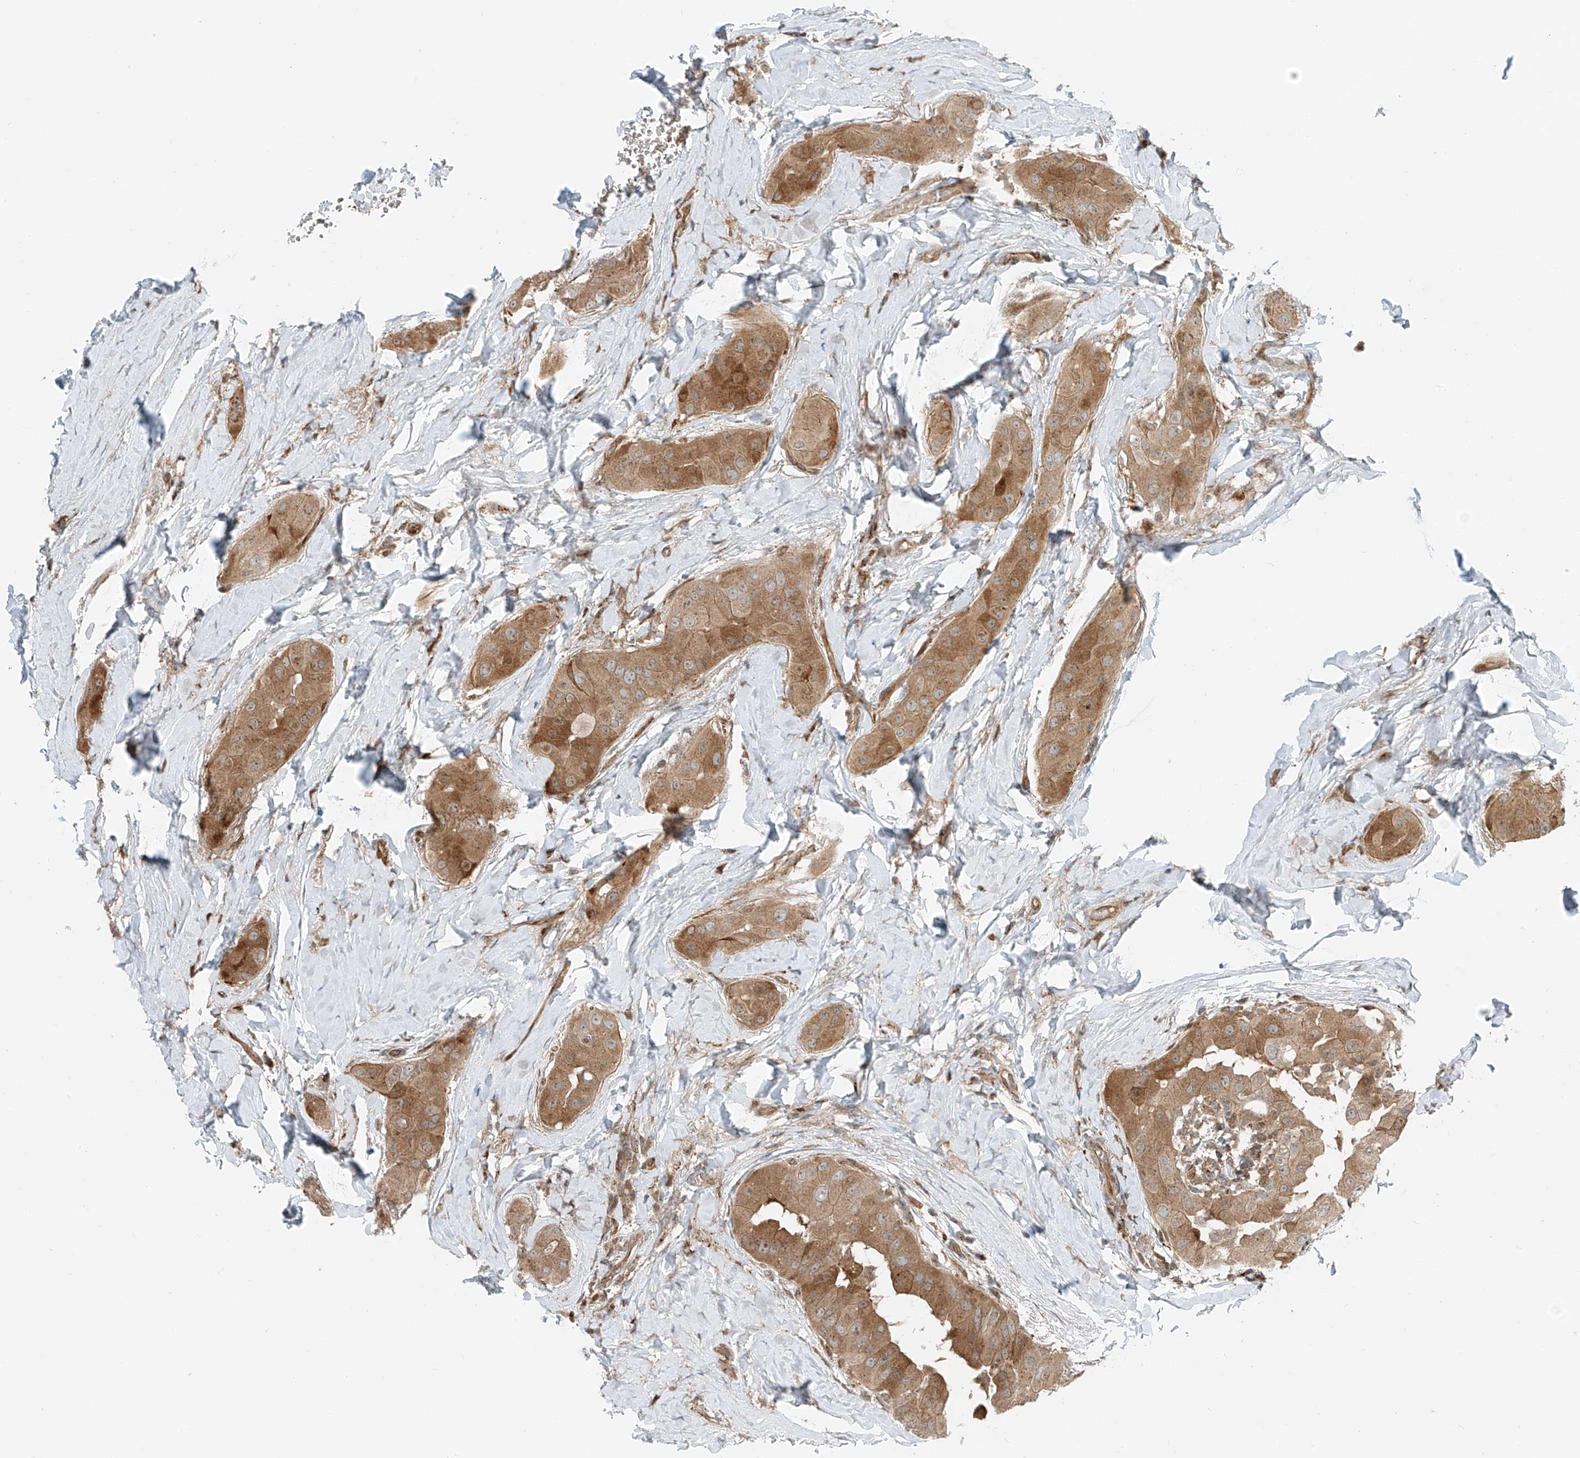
{"staining": {"intensity": "moderate", "quantity": ">75%", "location": "cytoplasmic/membranous"}, "tissue": "thyroid cancer", "cell_type": "Tumor cells", "image_type": "cancer", "snomed": [{"axis": "morphology", "description": "Papillary adenocarcinoma, NOS"}, {"axis": "topography", "description": "Thyroid gland"}], "caption": "Tumor cells reveal moderate cytoplasmic/membranous staining in about >75% of cells in papillary adenocarcinoma (thyroid).", "gene": "USP48", "patient": {"sex": "male", "age": 33}}